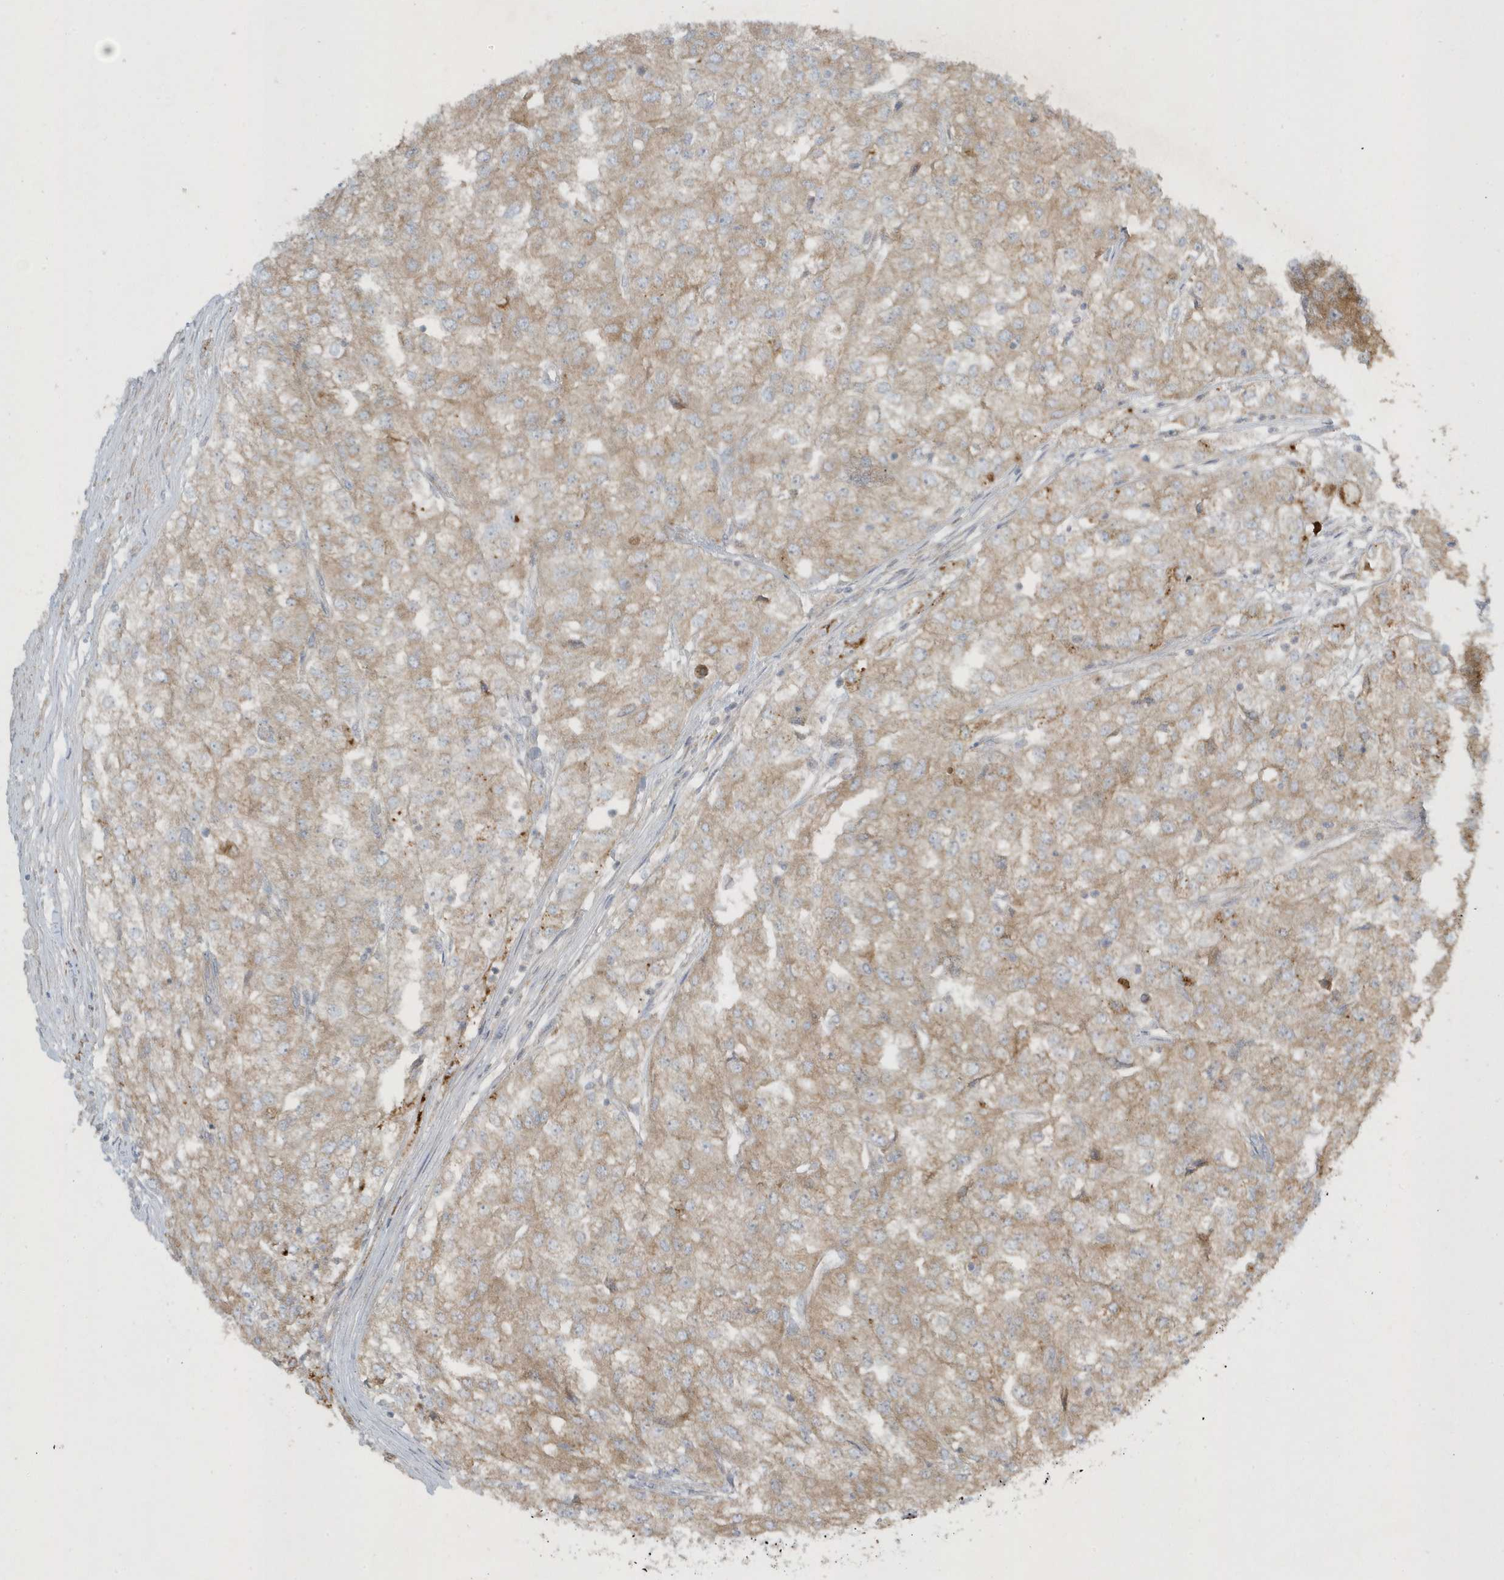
{"staining": {"intensity": "moderate", "quantity": ">75%", "location": "cytoplasmic/membranous"}, "tissue": "renal cancer", "cell_type": "Tumor cells", "image_type": "cancer", "snomed": [{"axis": "morphology", "description": "Adenocarcinoma, NOS"}, {"axis": "topography", "description": "Kidney"}], "caption": "Immunohistochemical staining of human renal cancer (adenocarcinoma) demonstrates moderate cytoplasmic/membranous protein staining in about >75% of tumor cells. The protein is stained brown, and the nuclei are stained in blue (DAB IHC with brightfield microscopy, high magnification).", "gene": "SLC38A2", "patient": {"sex": "female", "age": 54}}